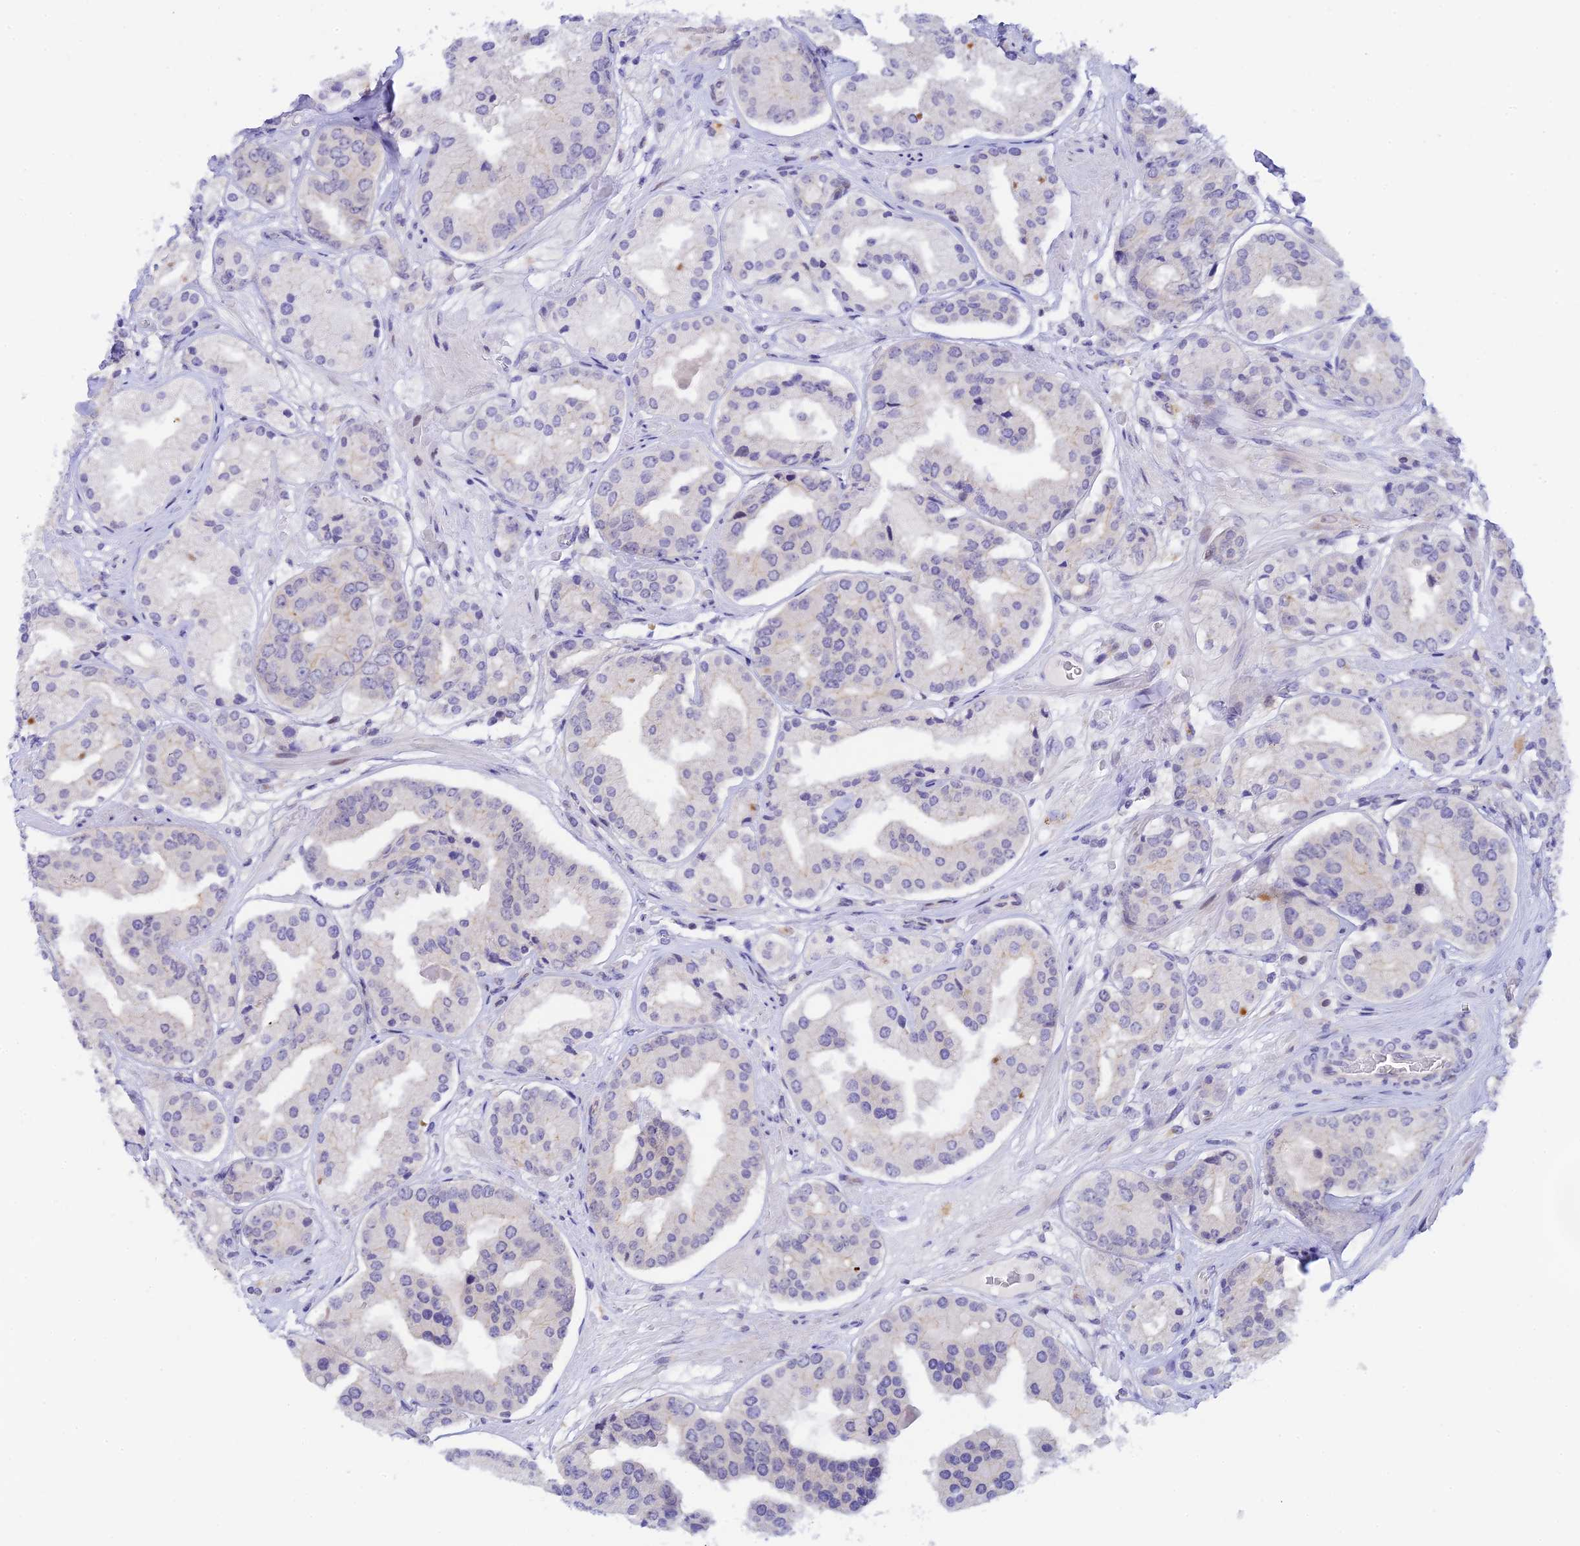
{"staining": {"intensity": "negative", "quantity": "none", "location": "none"}, "tissue": "prostate cancer", "cell_type": "Tumor cells", "image_type": "cancer", "snomed": [{"axis": "morphology", "description": "Adenocarcinoma, High grade"}, {"axis": "topography", "description": "Prostate"}], "caption": "Tumor cells show no significant positivity in high-grade adenocarcinoma (prostate).", "gene": "RASGEF1B", "patient": {"sex": "male", "age": 63}}